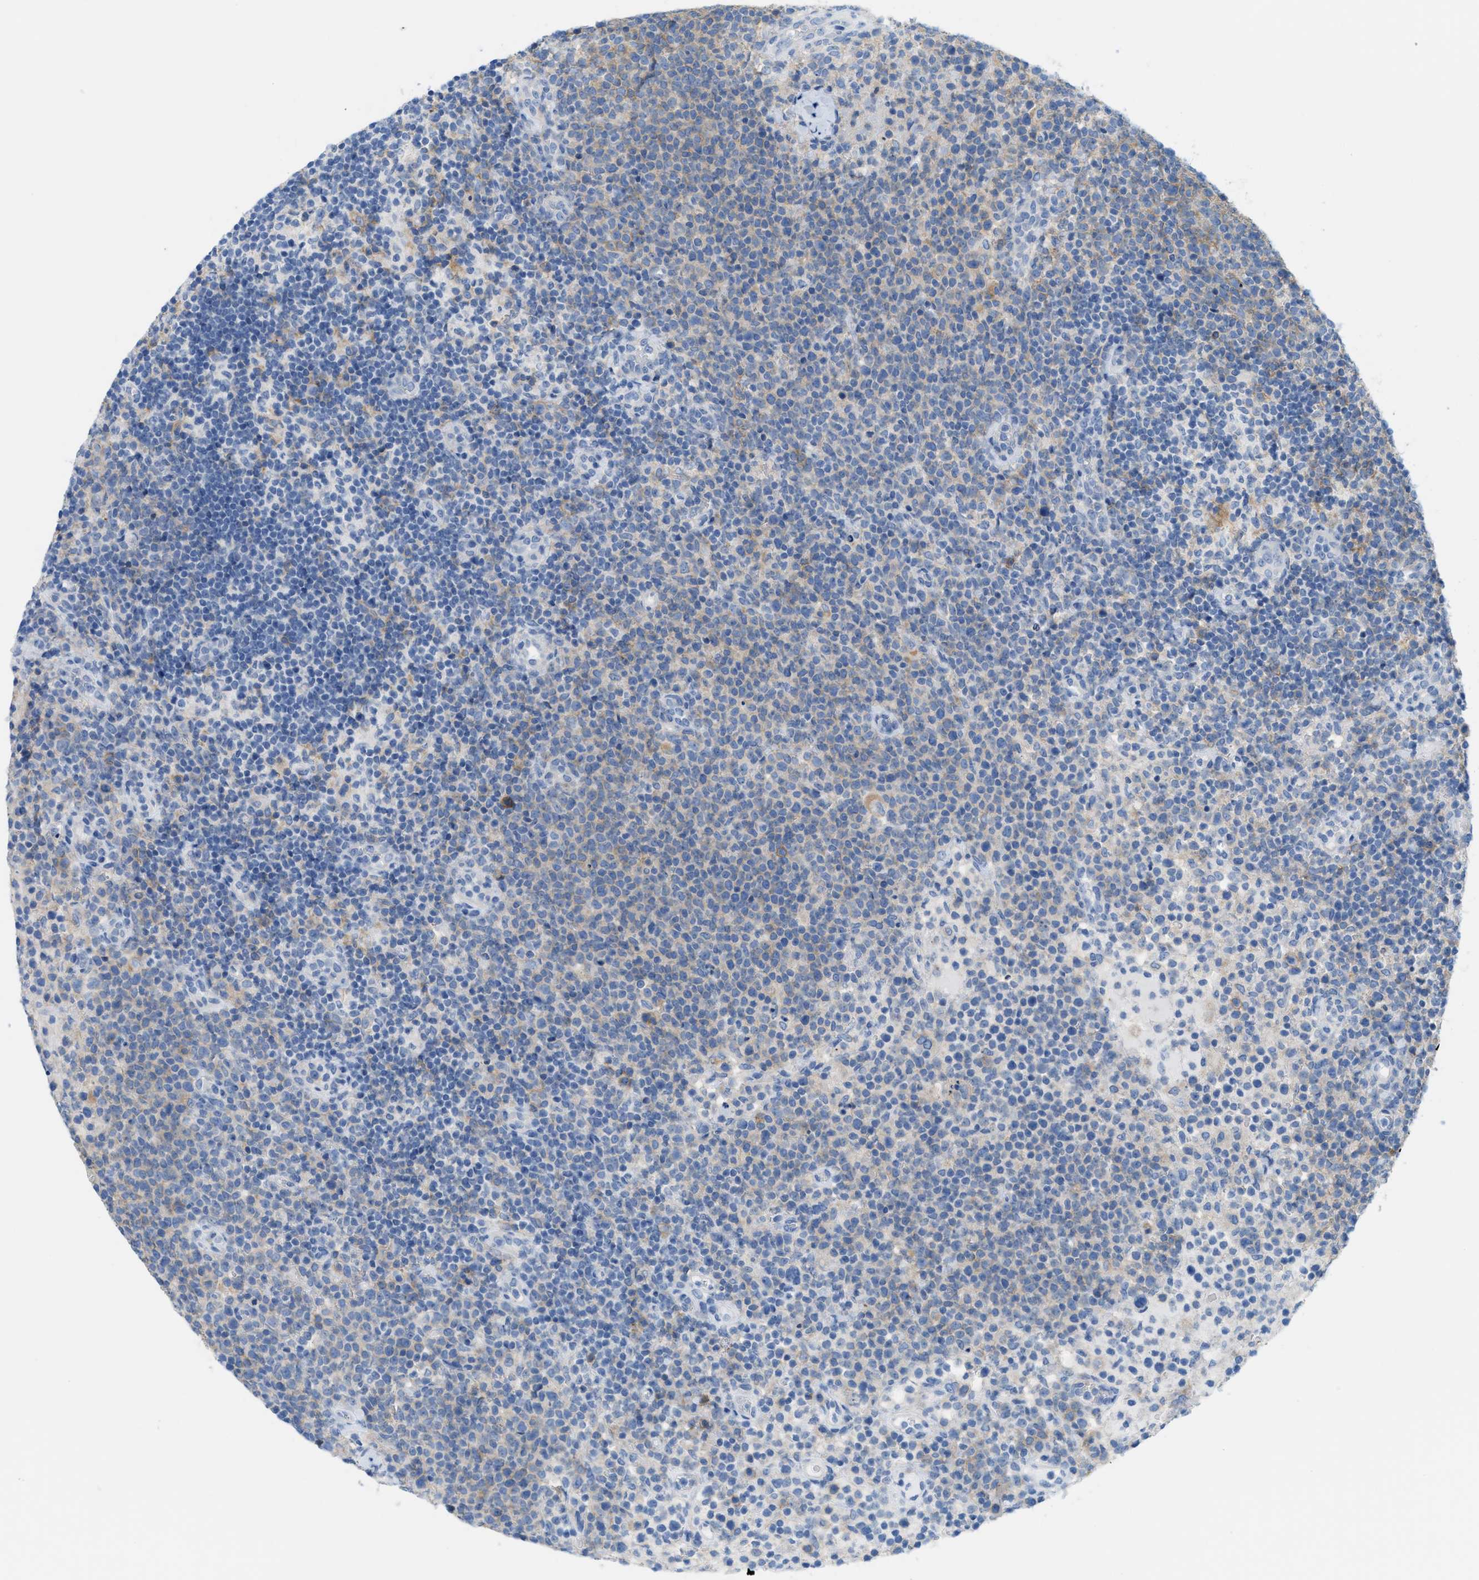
{"staining": {"intensity": "negative", "quantity": "none", "location": "none"}, "tissue": "lymphoma", "cell_type": "Tumor cells", "image_type": "cancer", "snomed": [{"axis": "morphology", "description": "Malignant lymphoma, non-Hodgkin's type, High grade"}, {"axis": "topography", "description": "Lymph node"}], "caption": "Malignant lymphoma, non-Hodgkin's type (high-grade) stained for a protein using immunohistochemistry reveals no staining tumor cells.", "gene": "SLC3A2", "patient": {"sex": "male", "age": 61}}